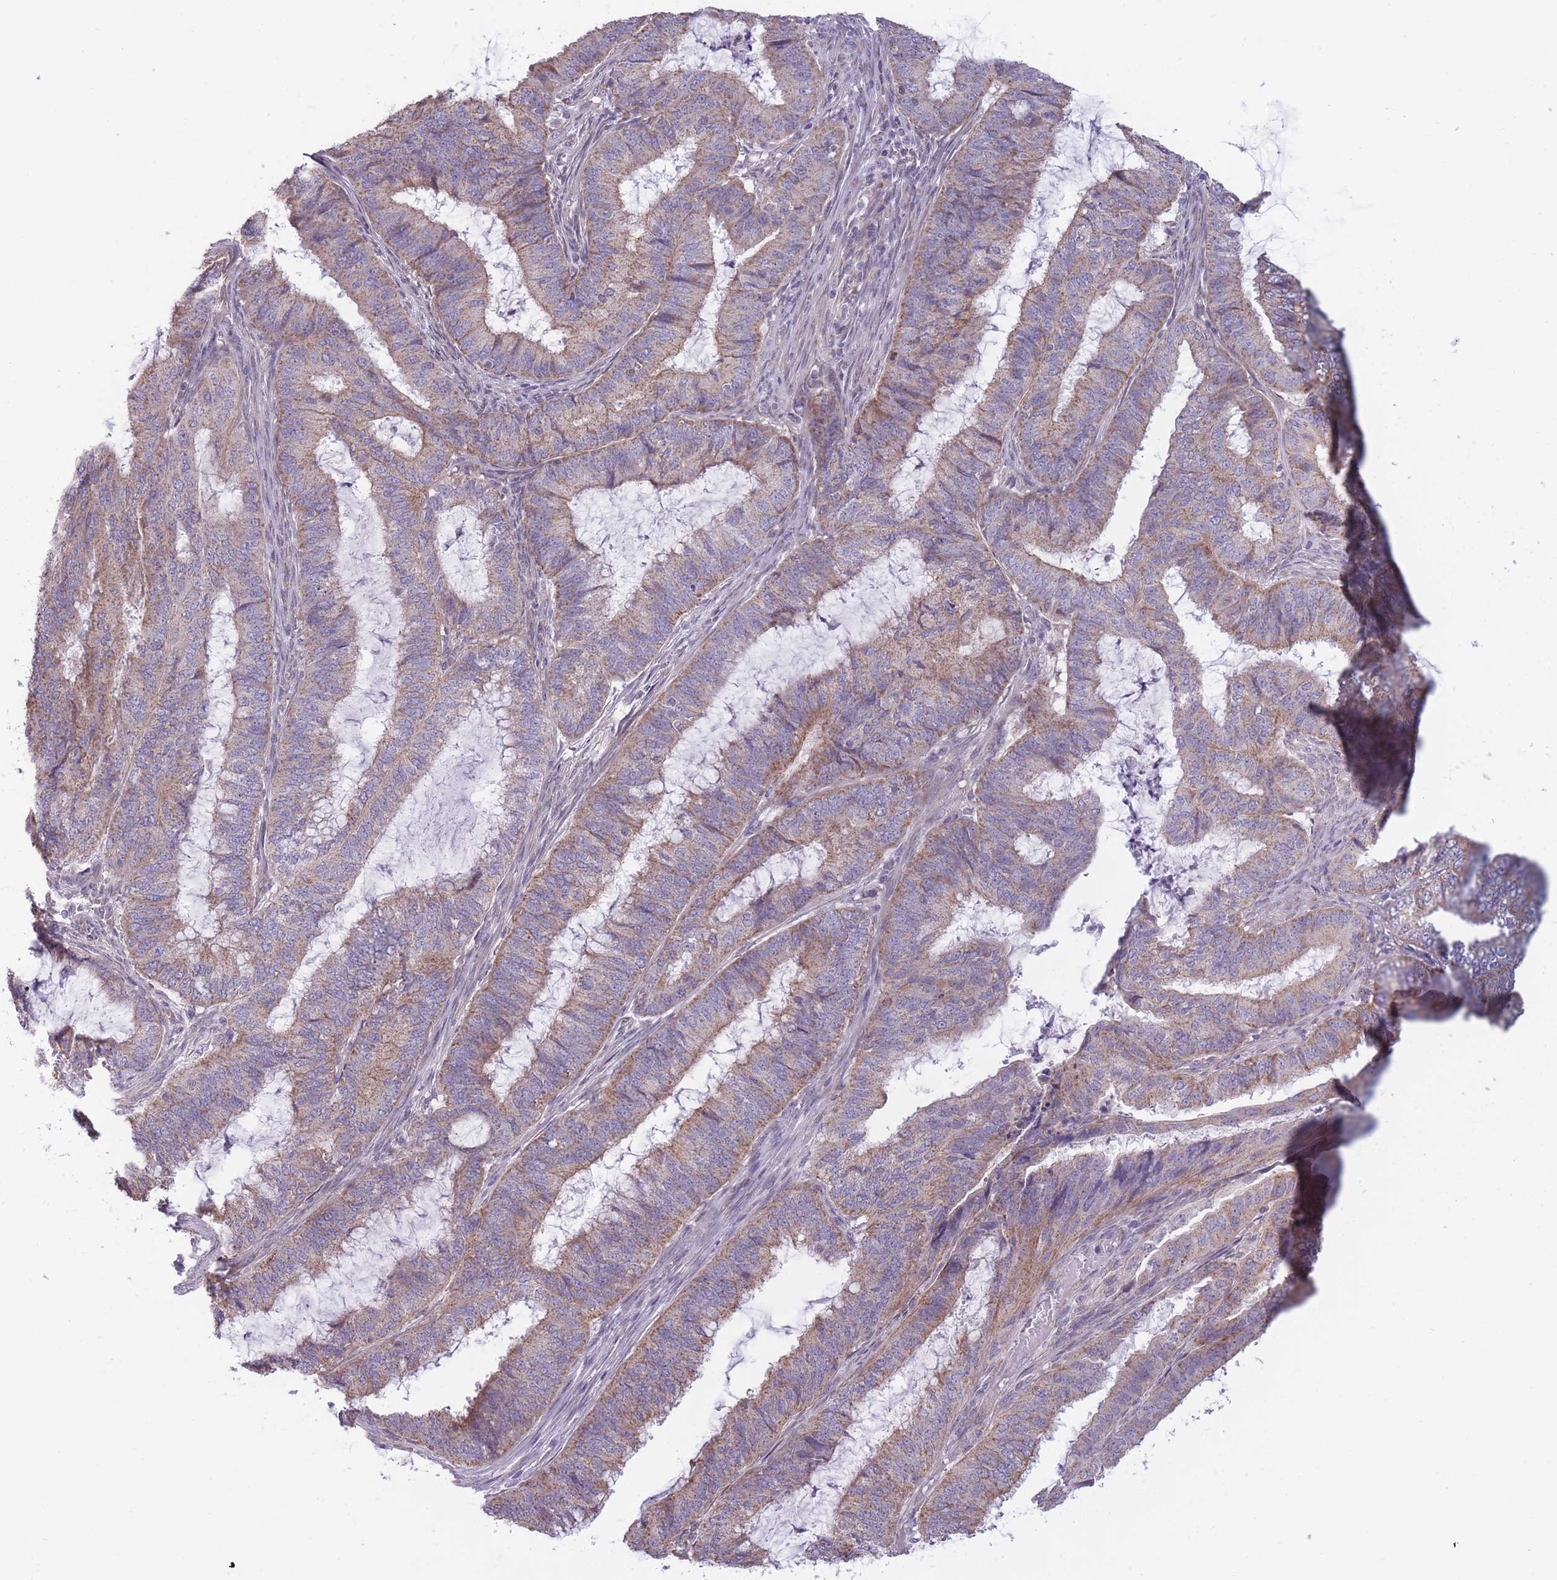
{"staining": {"intensity": "moderate", "quantity": ">75%", "location": "cytoplasmic/membranous"}, "tissue": "endometrial cancer", "cell_type": "Tumor cells", "image_type": "cancer", "snomed": [{"axis": "morphology", "description": "Adenocarcinoma, NOS"}, {"axis": "topography", "description": "Endometrium"}], "caption": "A micrograph showing moderate cytoplasmic/membranous expression in approximately >75% of tumor cells in endometrial adenocarcinoma, as visualized by brown immunohistochemical staining.", "gene": "MRPS18C", "patient": {"sex": "female", "age": 51}}